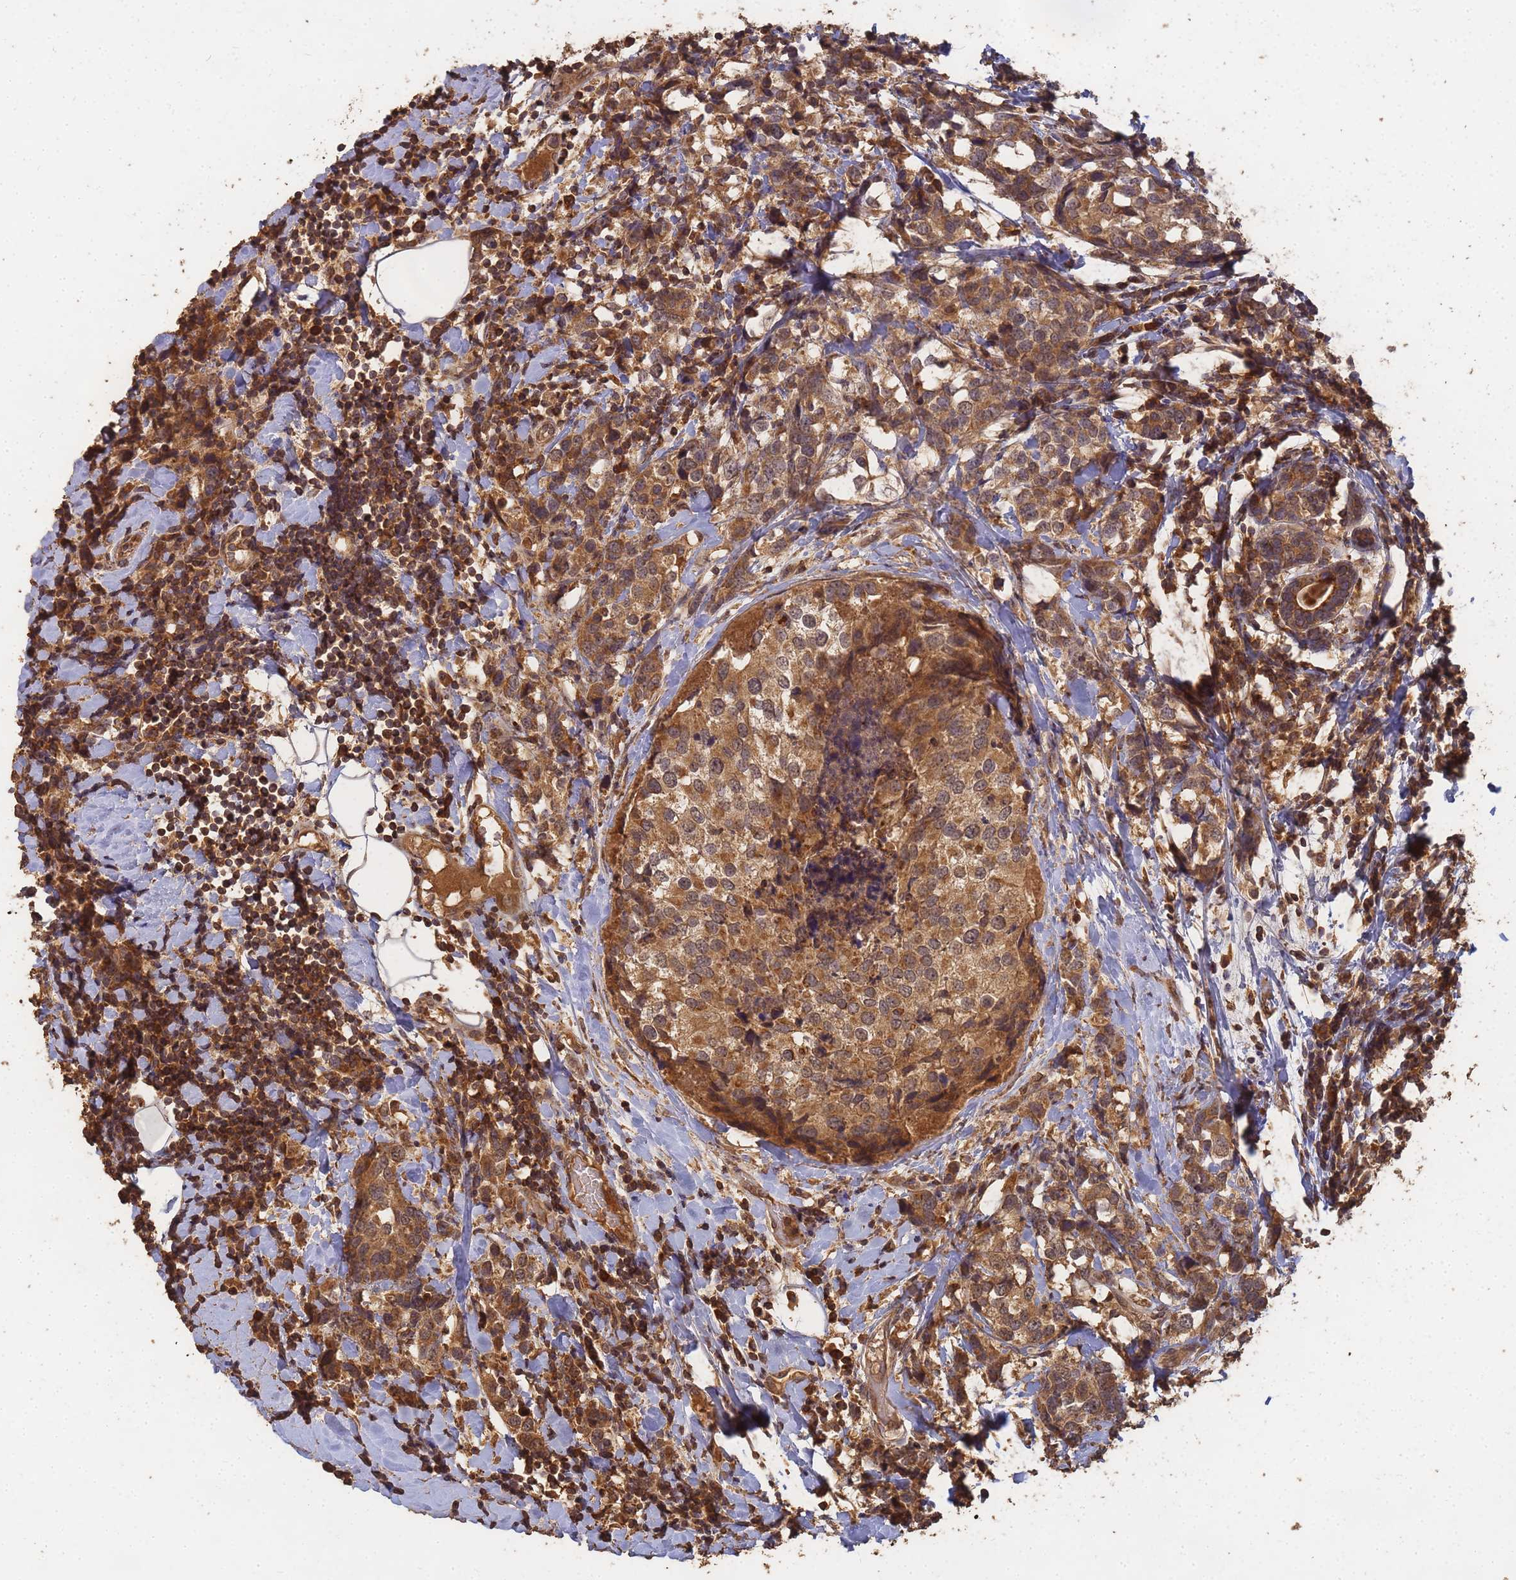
{"staining": {"intensity": "moderate", "quantity": ">75%", "location": "cytoplasmic/membranous"}, "tissue": "breast cancer", "cell_type": "Tumor cells", "image_type": "cancer", "snomed": [{"axis": "morphology", "description": "Lobular carcinoma"}, {"axis": "topography", "description": "Breast"}], "caption": "An image showing moderate cytoplasmic/membranous staining in about >75% of tumor cells in breast cancer, as visualized by brown immunohistochemical staining.", "gene": "ALKBH1", "patient": {"sex": "female", "age": 59}}